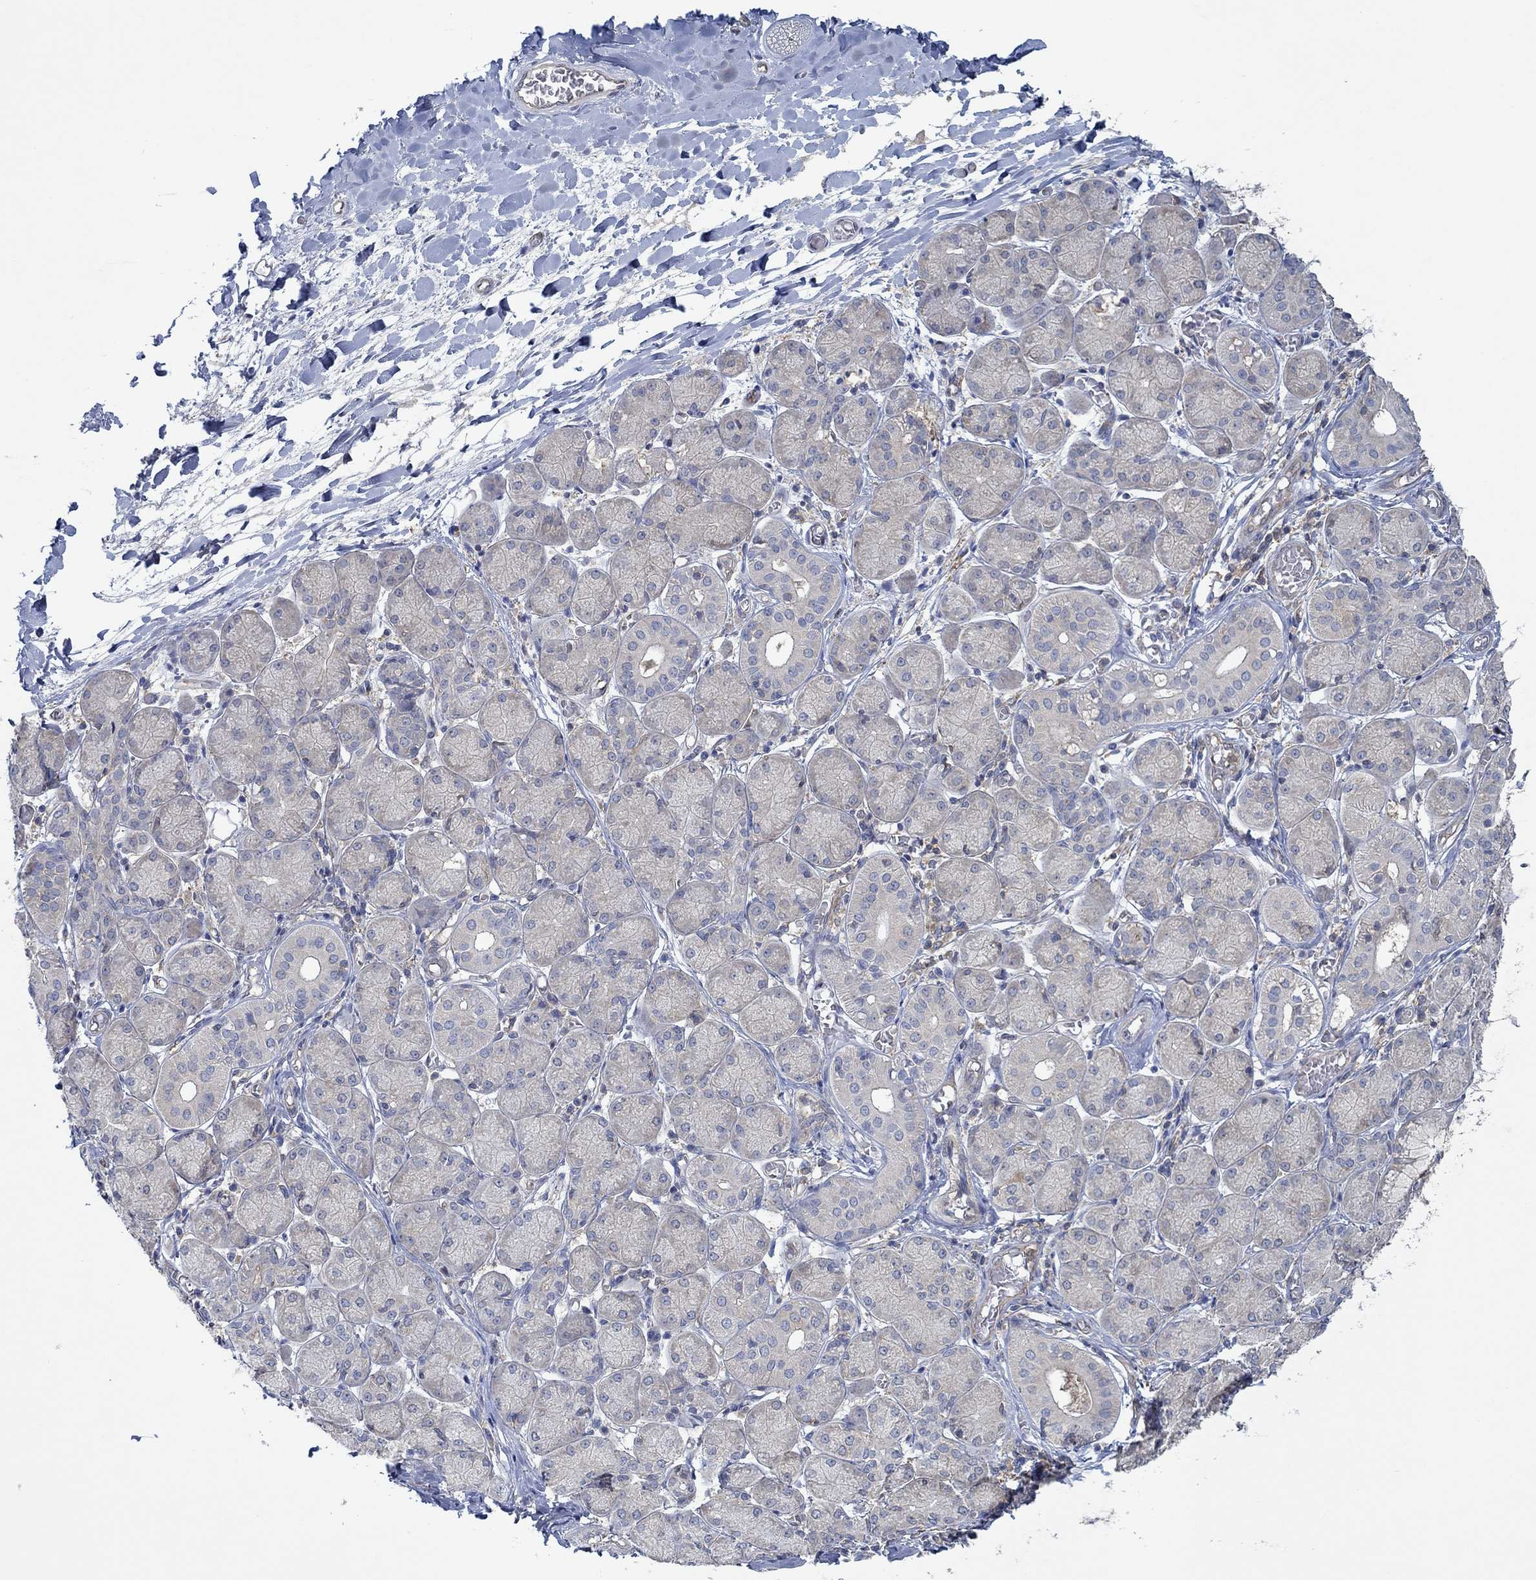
{"staining": {"intensity": "negative", "quantity": "none", "location": "none"}, "tissue": "salivary gland", "cell_type": "Glandular cells", "image_type": "normal", "snomed": [{"axis": "morphology", "description": "Normal tissue, NOS"}, {"axis": "topography", "description": "Salivary gland"}, {"axis": "topography", "description": "Peripheral nerve tissue"}], "caption": "DAB (3,3'-diaminobenzidine) immunohistochemical staining of benign salivary gland demonstrates no significant expression in glandular cells. (IHC, brightfield microscopy, high magnification).", "gene": "MTHFR", "patient": {"sex": "female", "age": 24}}